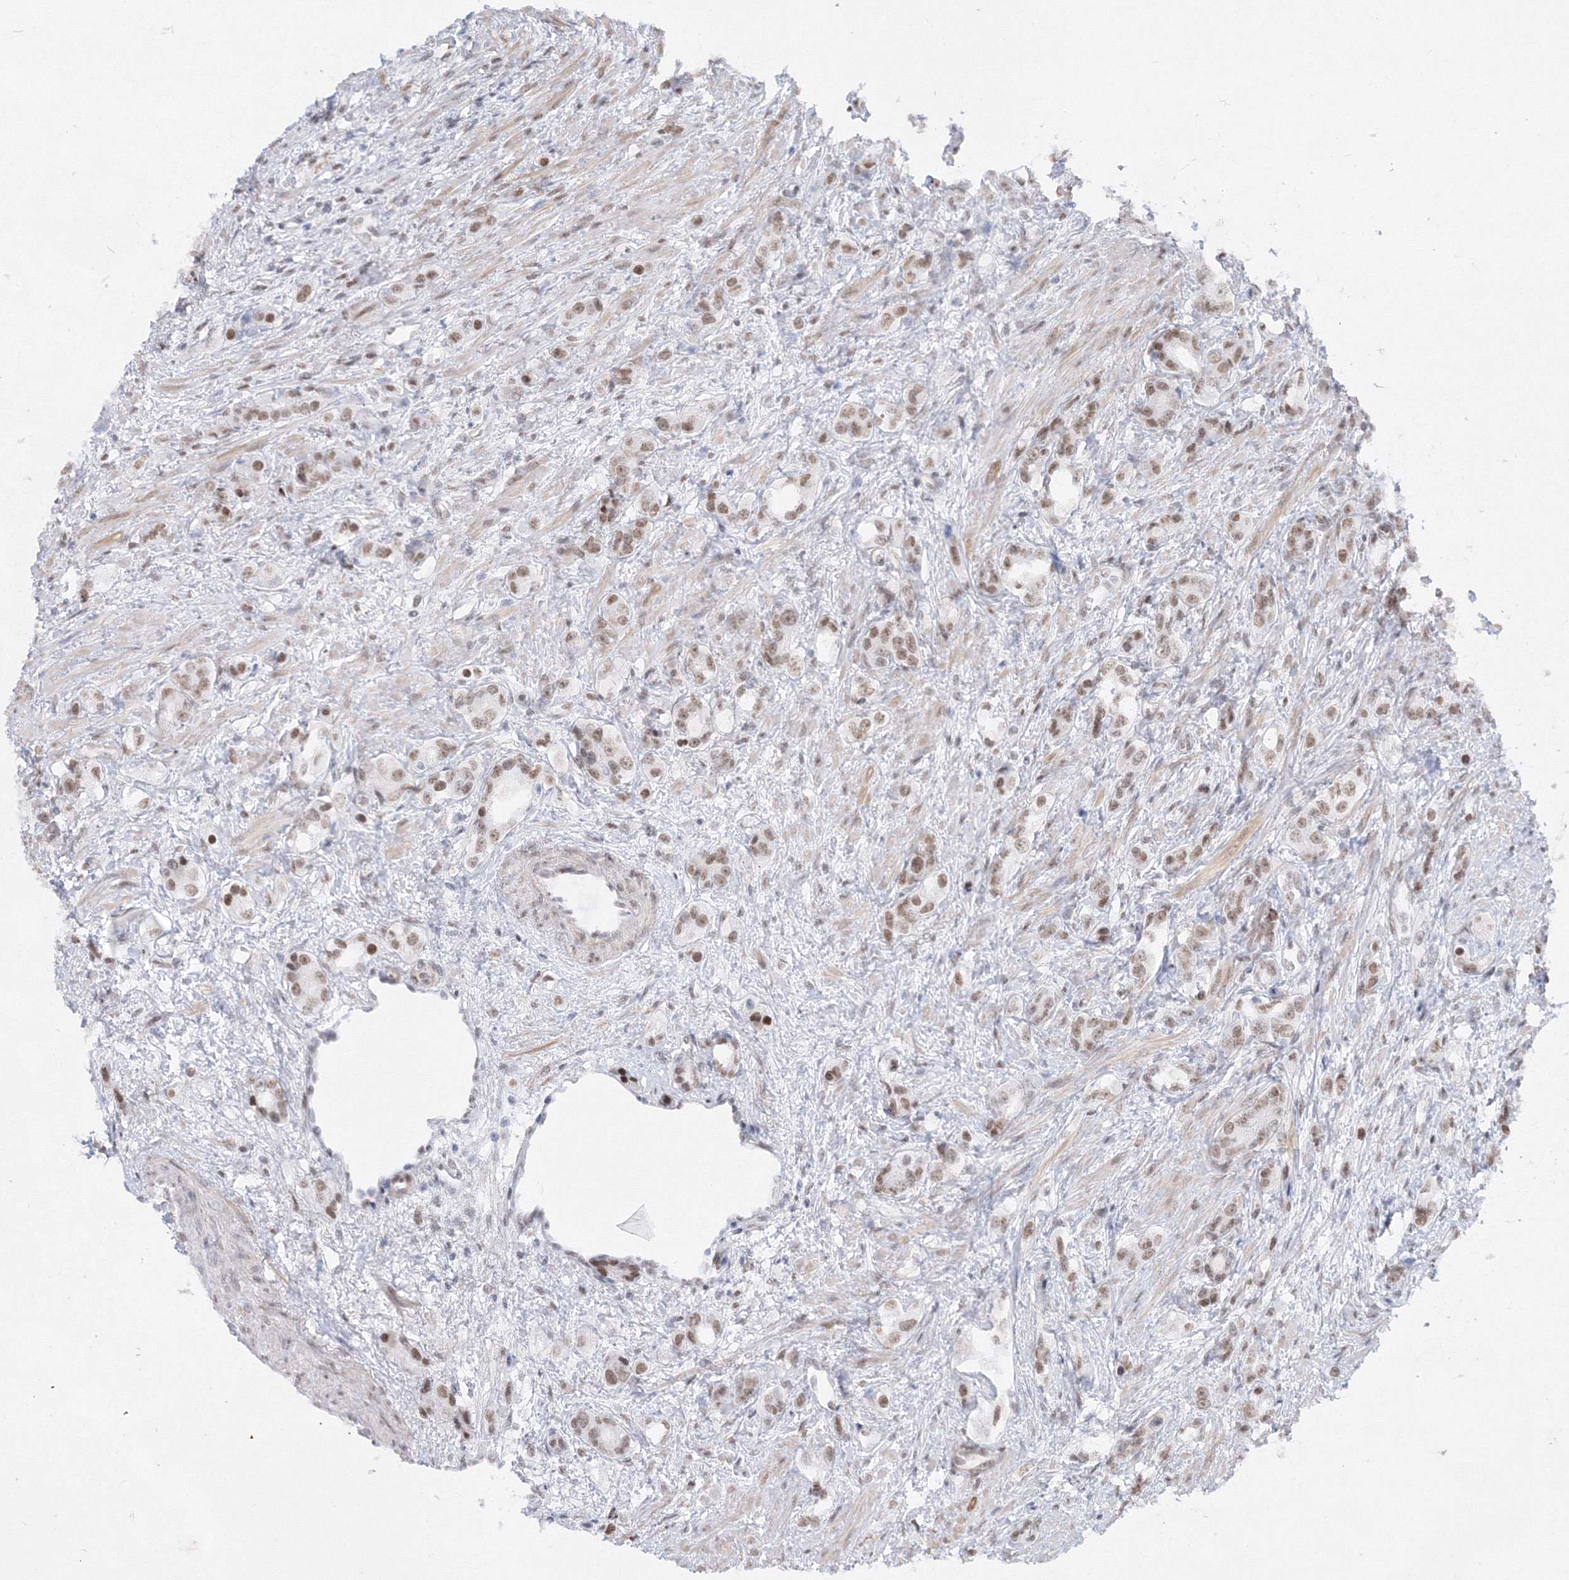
{"staining": {"intensity": "weak", "quantity": ">75%", "location": "nuclear"}, "tissue": "prostate cancer", "cell_type": "Tumor cells", "image_type": "cancer", "snomed": [{"axis": "morphology", "description": "Adenocarcinoma, High grade"}, {"axis": "topography", "description": "Prostate"}], "caption": "Protein staining of adenocarcinoma (high-grade) (prostate) tissue demonstrates weak nuclear positivity in approximately >75% of tumor cells.", "gene": "ZNF638", "patient": {"sex": "male", "age": 63}}